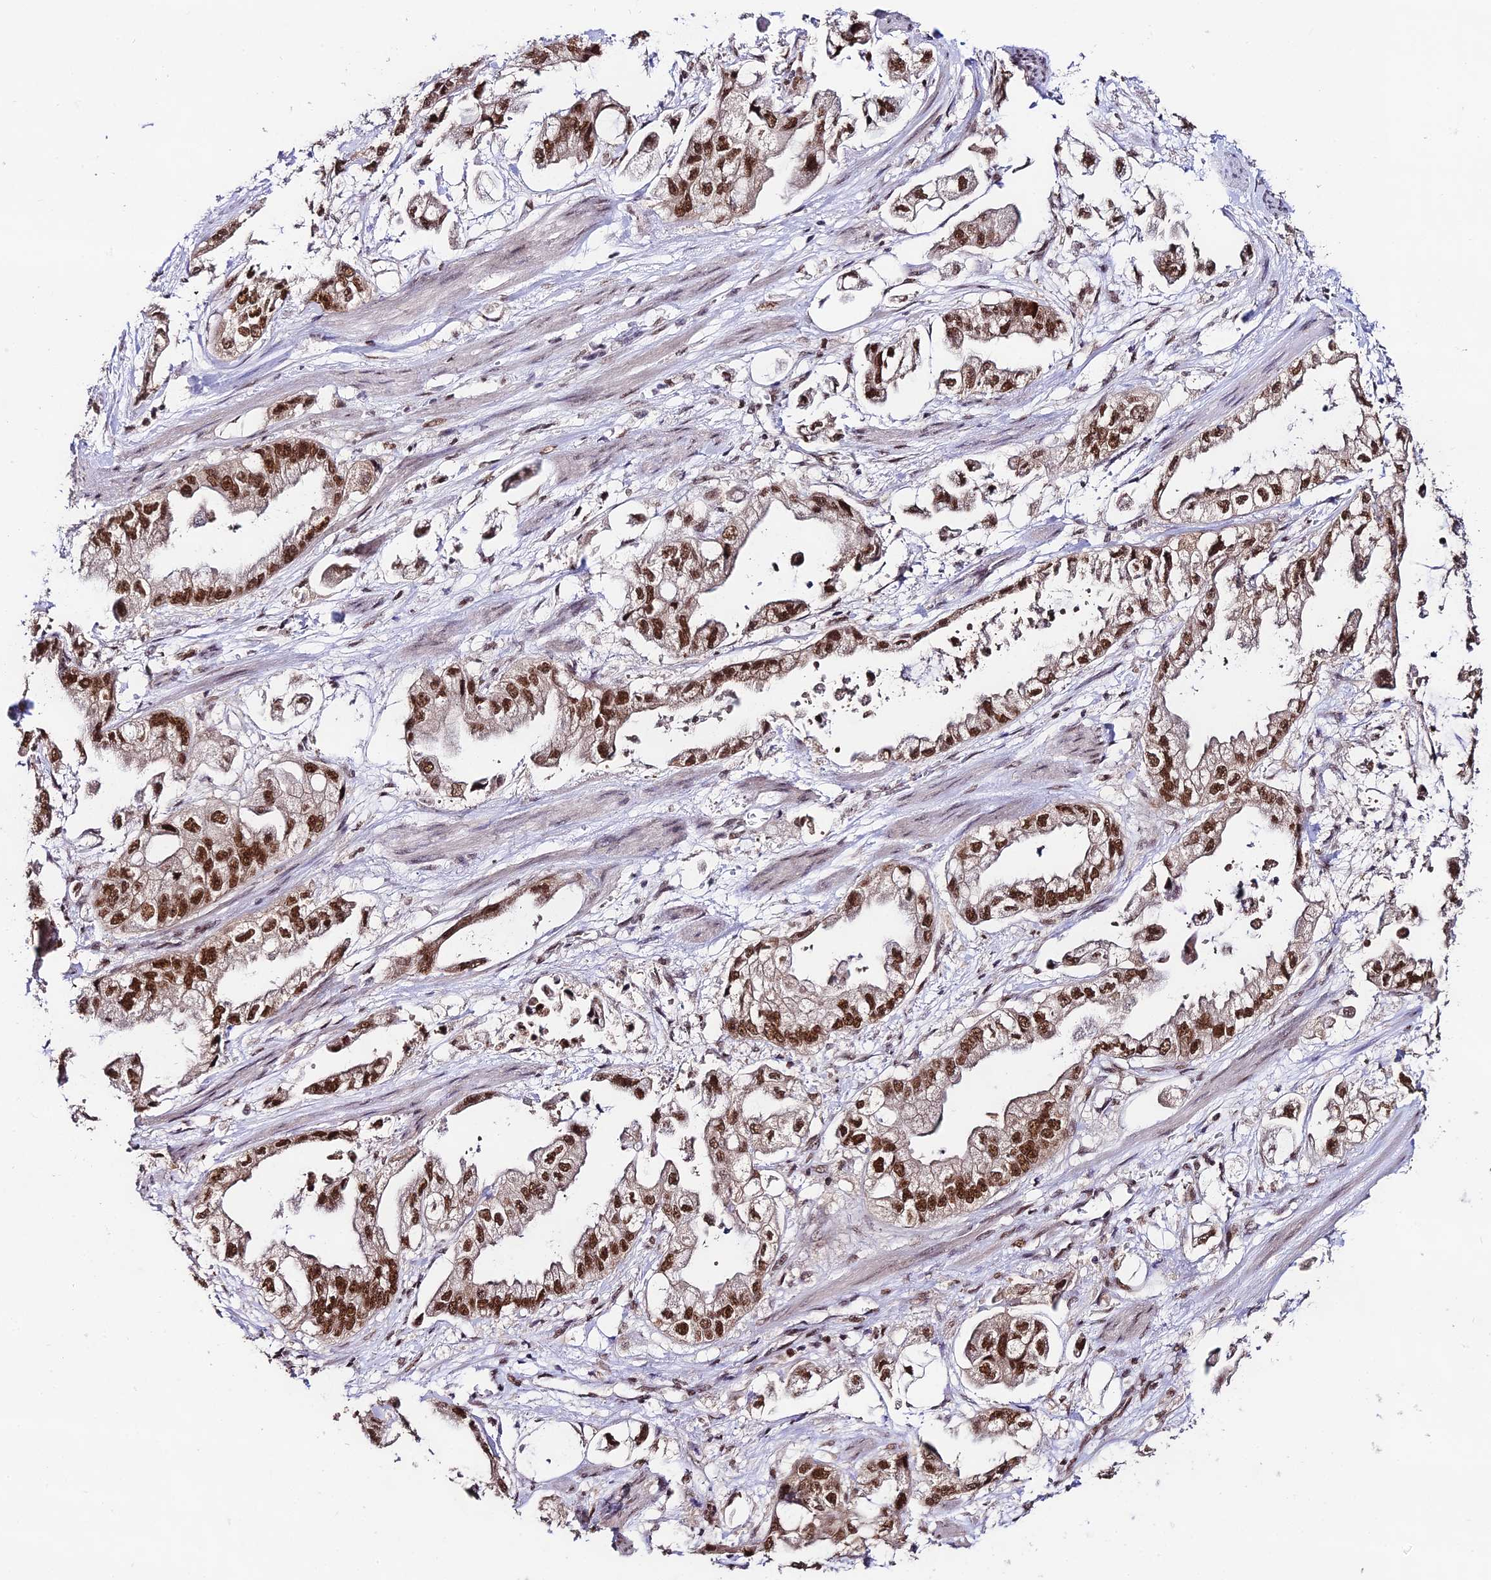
{"staining": {"intensity": "moderate", "quantity": ">75%", "location": "nuclear"}, "tissue": "stomach cancer", "cell_type": "Tumor cells", "image_type": "cancer", "snomed": [{"axis": "morphology", "description": "Adenocarcinoma, NOS"}, {"axis": "topography", "description": "Stomach"}], "caption": "Brown immunohistochemical staining in human stomach cancer (adenocarcinoma) reveals moderate nuclear positivity in approximately >75% of tumor cells.", "gene": "THOC7", "patient": {"sex": "male", "age": 62}}